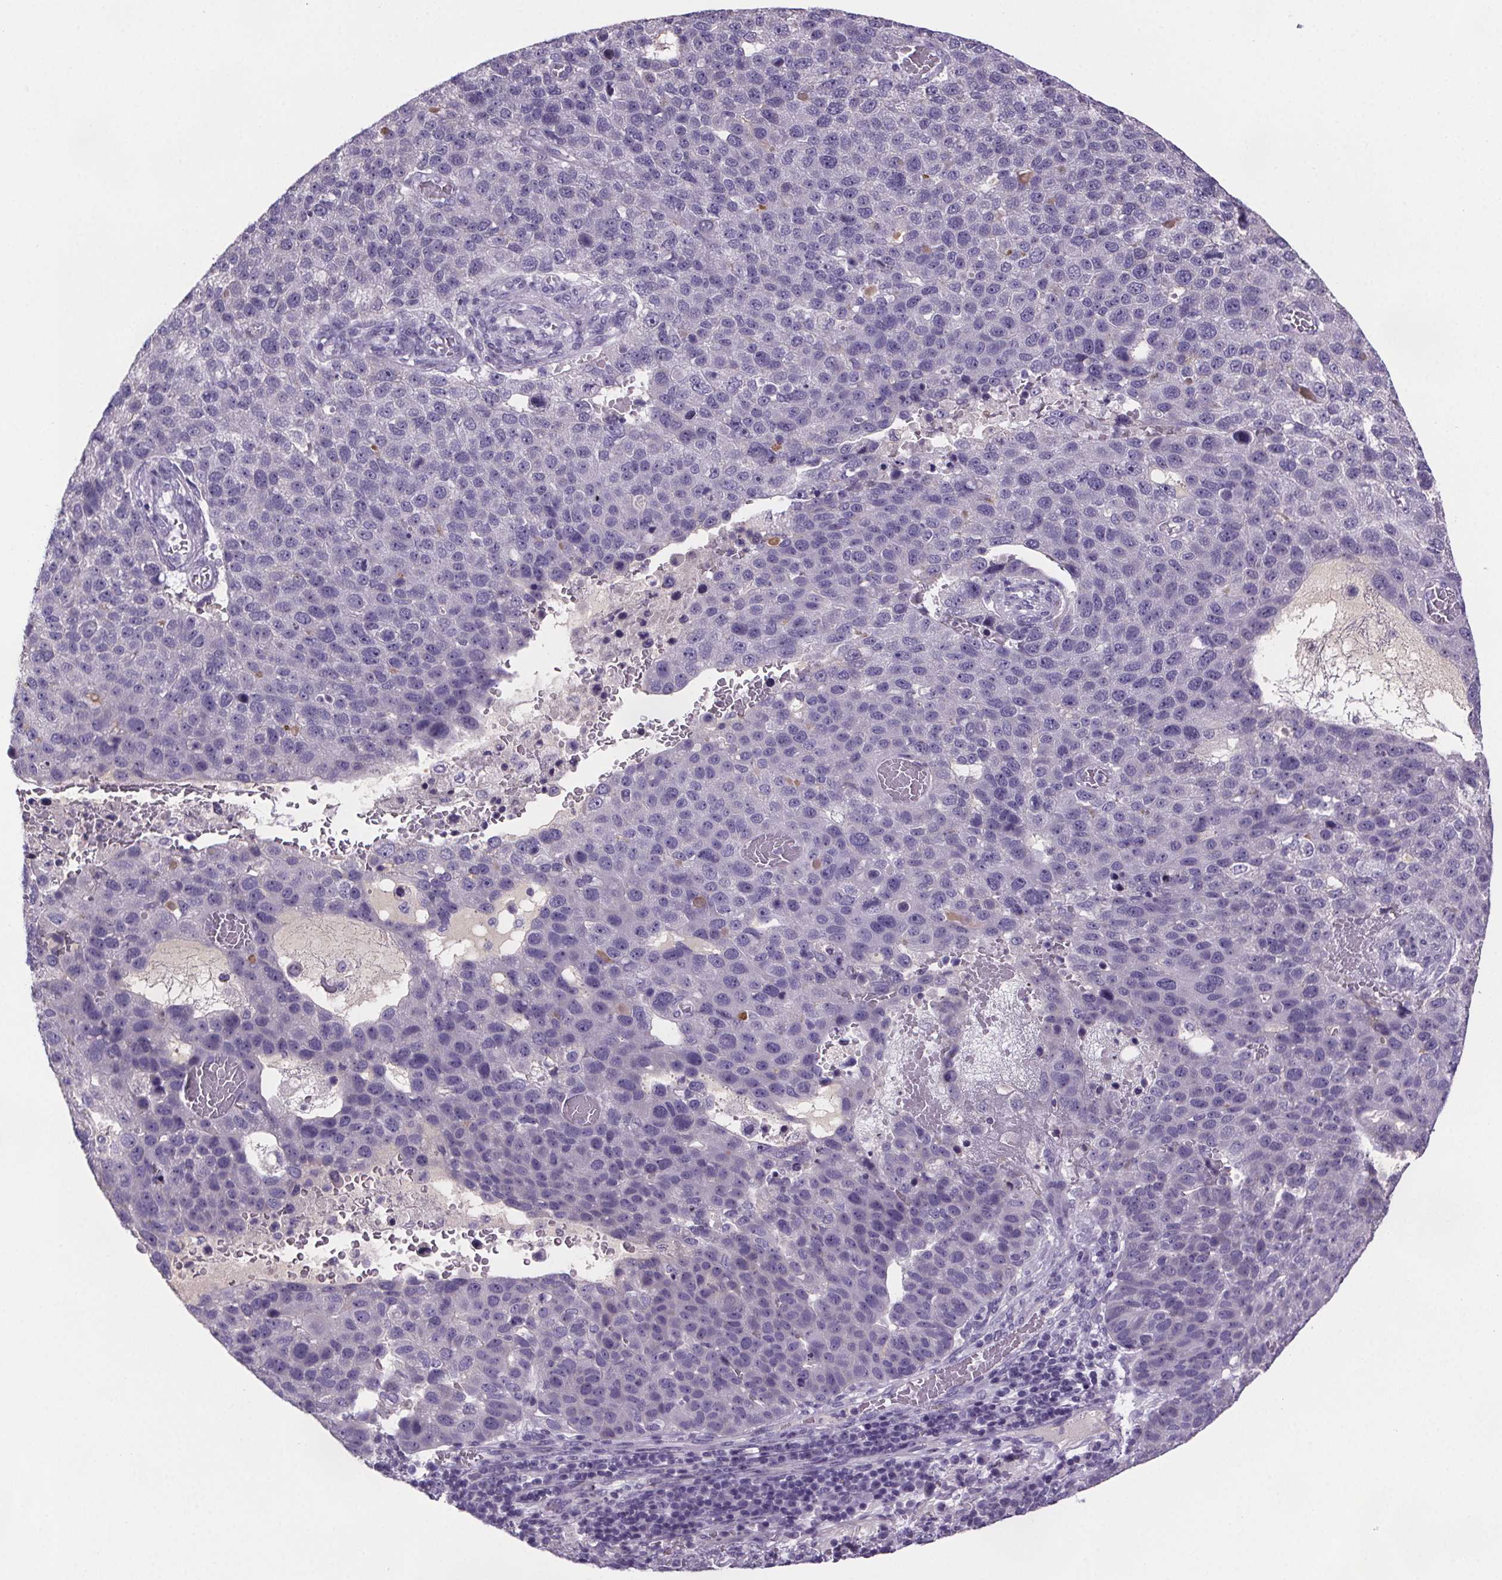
{"staining": {"intensity": "negative", "quantity": "none", "location": "none"}, "tissue": "pancreatic cancer", "cell_type": "Tumor cells", "image_type": "cancer", "snomed": [{"axis": "morphology", "description": "Adenocarcinoma, NOS"}, {"axis": "topography", "description": "Pancreas"}], "caption": "Human pancreatic cancer (adenocarcinoma) stained for a protein using immunohistochemistry (IHC) demonstrates no positivity in tumor cells.", "gene": "CUBN", "patient": {"sex": "female", "age": 61}}